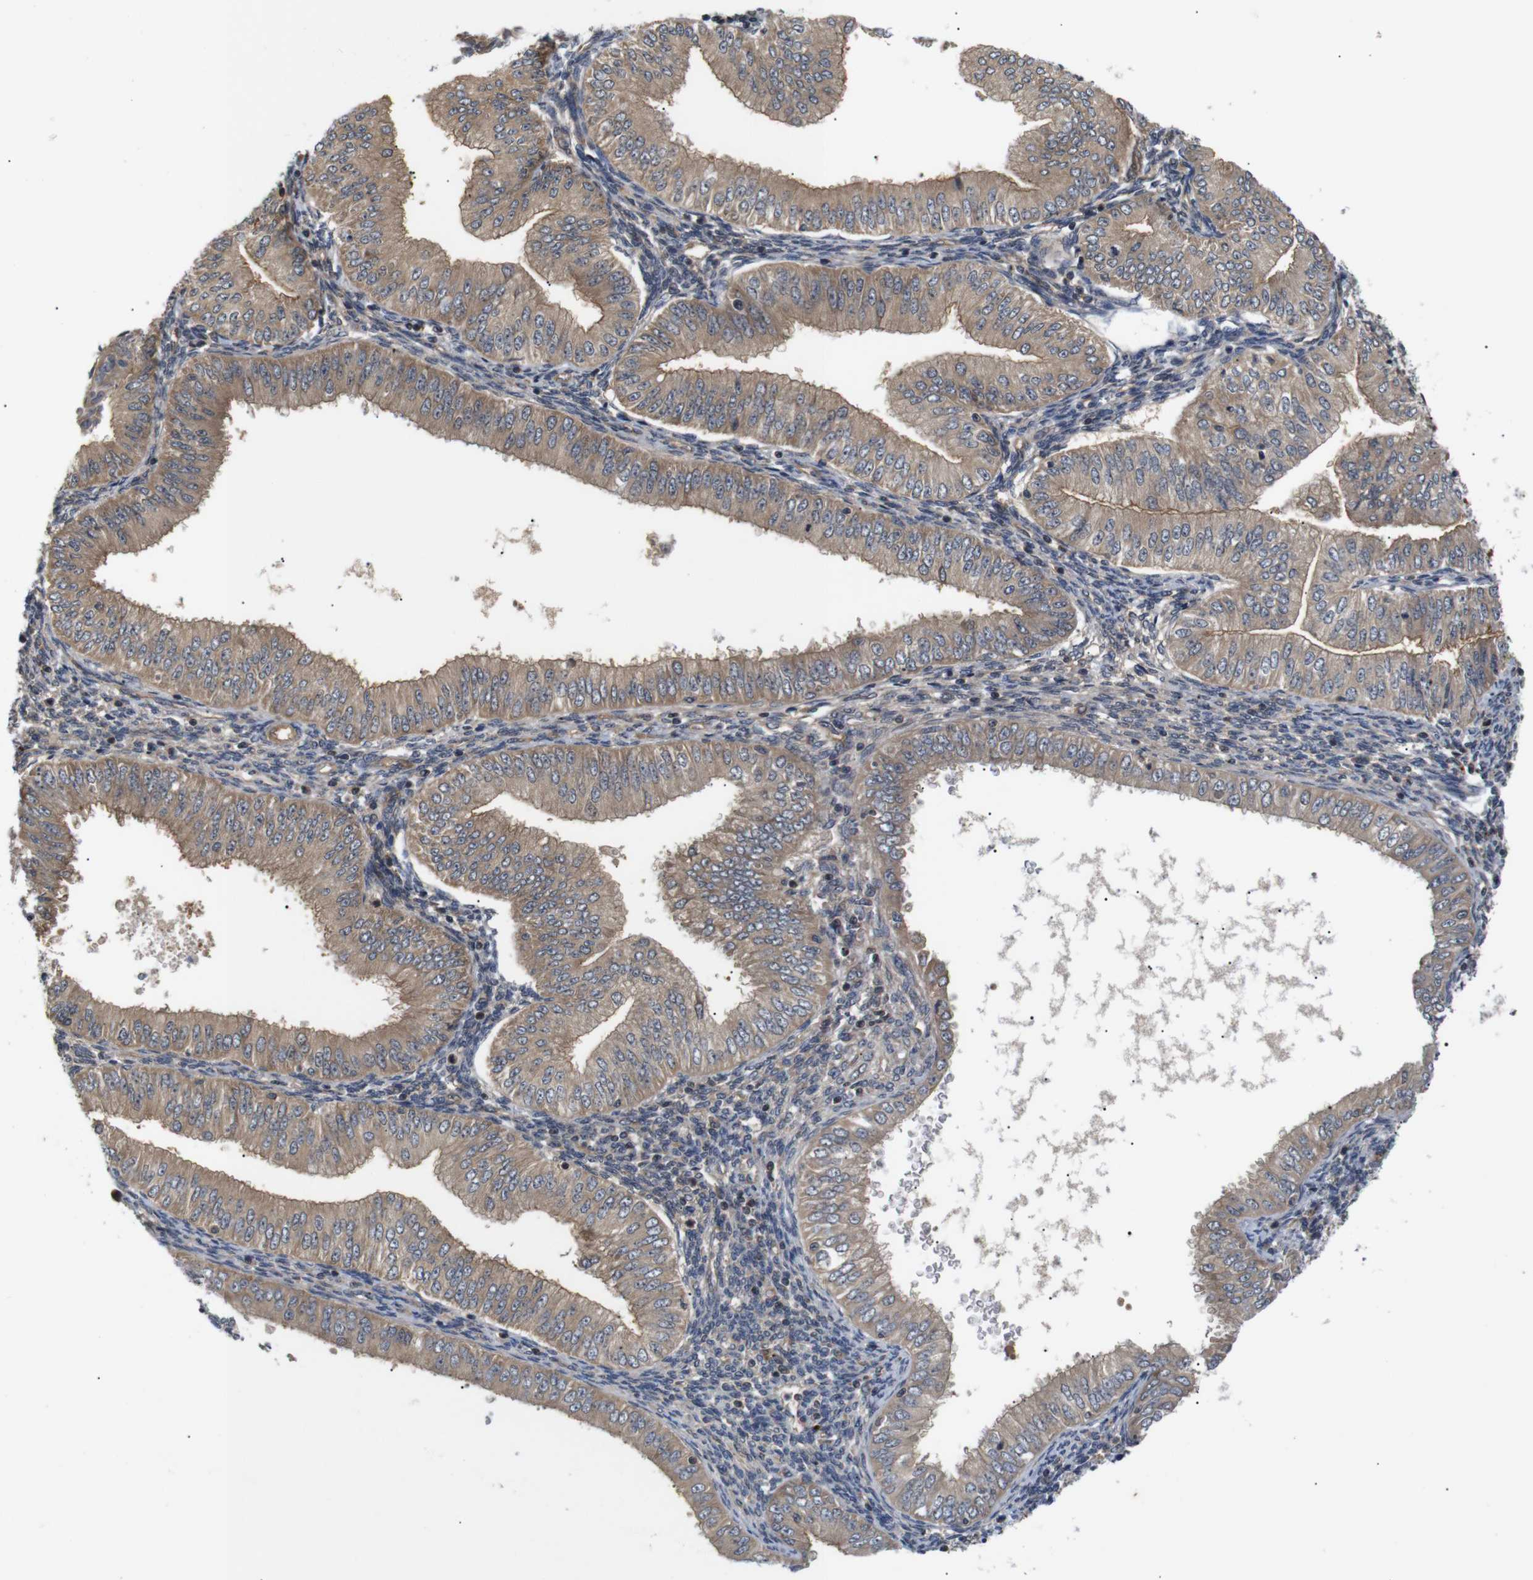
{"staining": {"intensity": "moderate", "quantity": ">75%", "location": "cytoplasmic/membranous"}, "tissue": "endometrial cancer", "cell_type": "Tumor cells", "image_type": "cancer", "snomed": [{"axis": "morphology", "description": "Normal tissue, NOS"}, {"axis": "morphology", "description": "Adenocarcinoma, NOS"}, {"axis": "topography", "description": "Endometrium"}], "caption": "There is medium levels of moderate cytoplasmic/membranous positivity in tumor cells of endometrial adenocarcinoma, as demonstrated by immunohistochemical staining (brown color).", "gene": "RIPK1", "patient": {"sex": "female", "age": 53}}